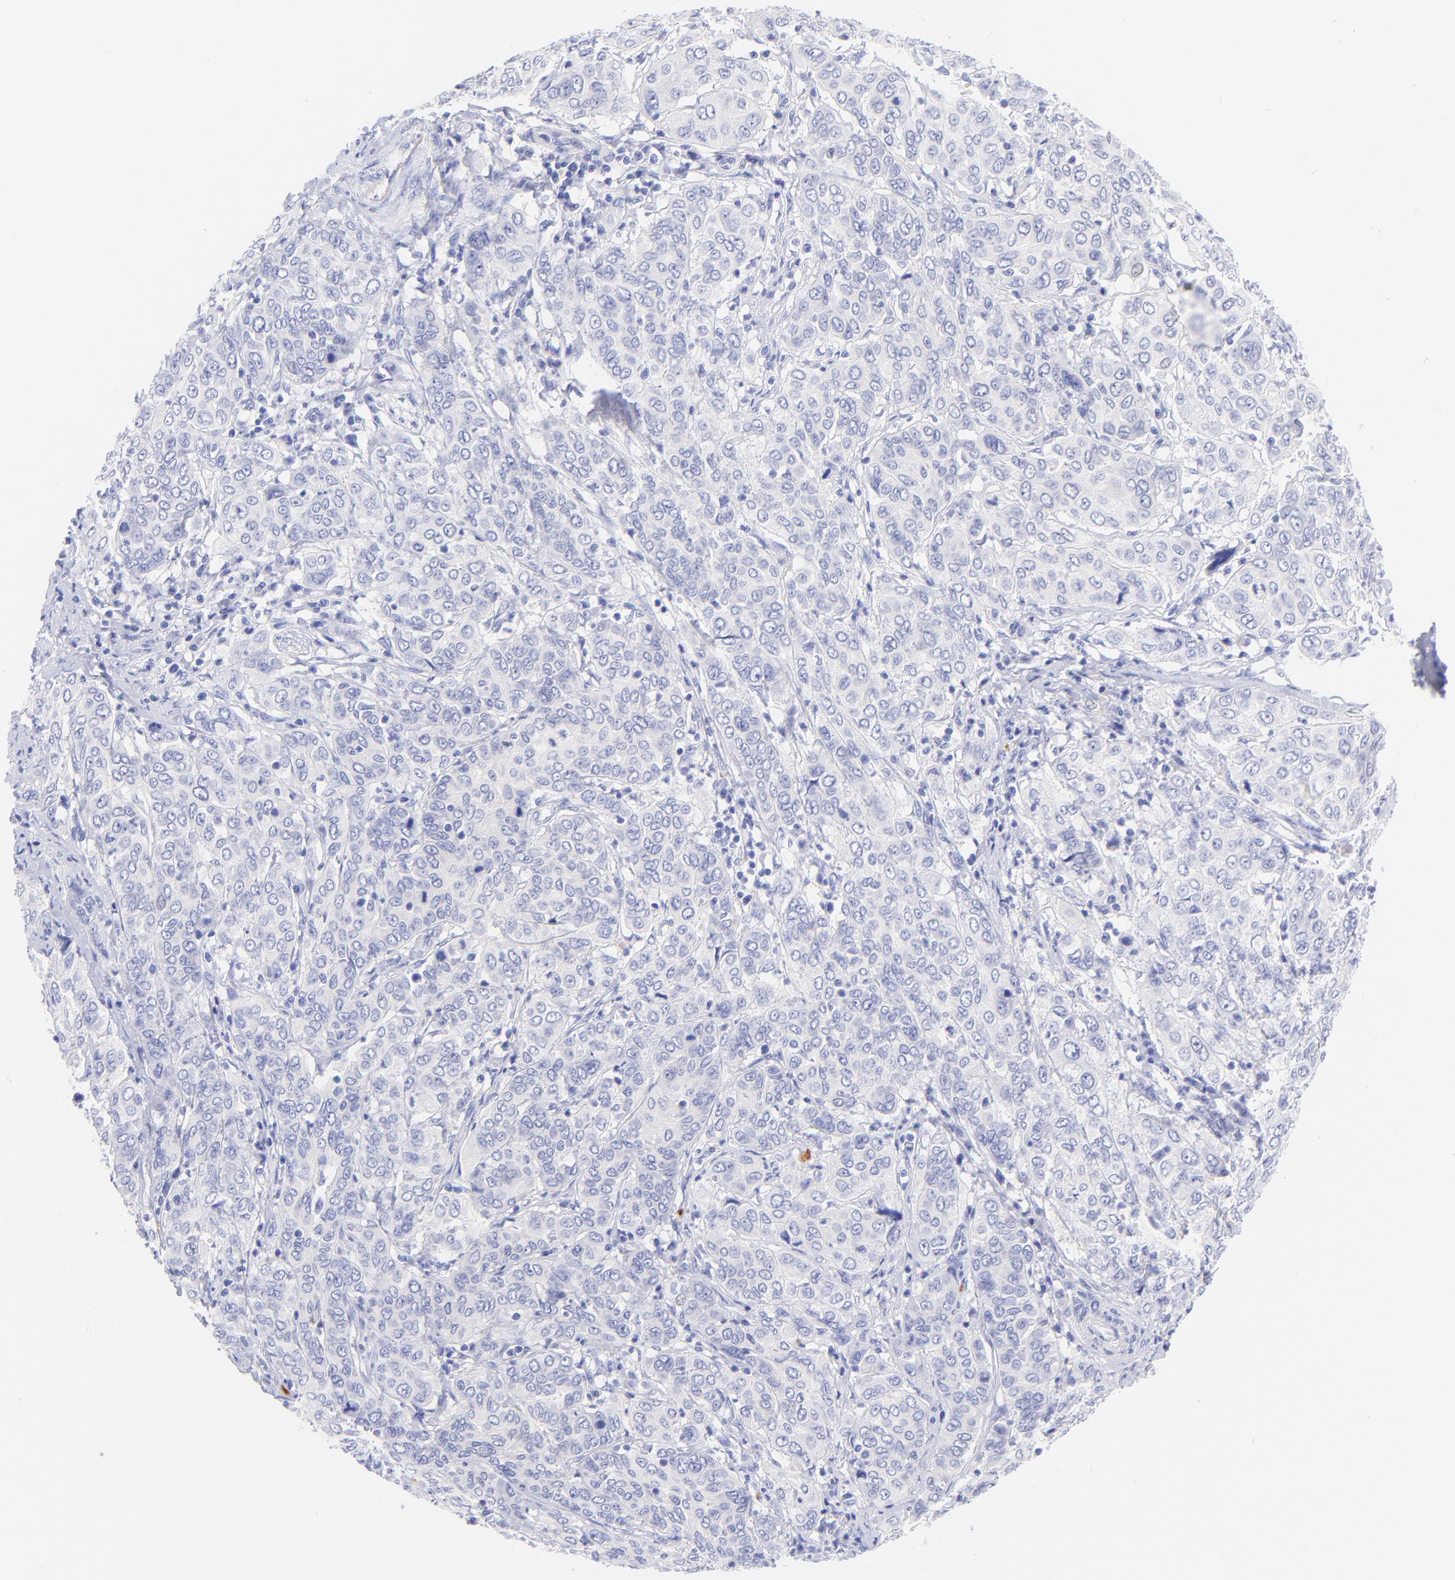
{"staining": {"intensity": "negative", "quantity": "none", "location": "none"}, "tissue": "cervical cancer", "cell_type": "Tumor cells", "image_type": "cancer", "snomed": [{"axis": "morphology", "description": "Squamous cell carcinoma, NOS"}, {"axis": "topography", "description": "Cervix"}], "caption": "A high-resolution micrograph shows IHC staining of cervical squamous cell carcinoma, which displays no significant positivity in tumor cells.", "gene": "FRMPD3", "patient": {"sex": "female", "age": 38}}